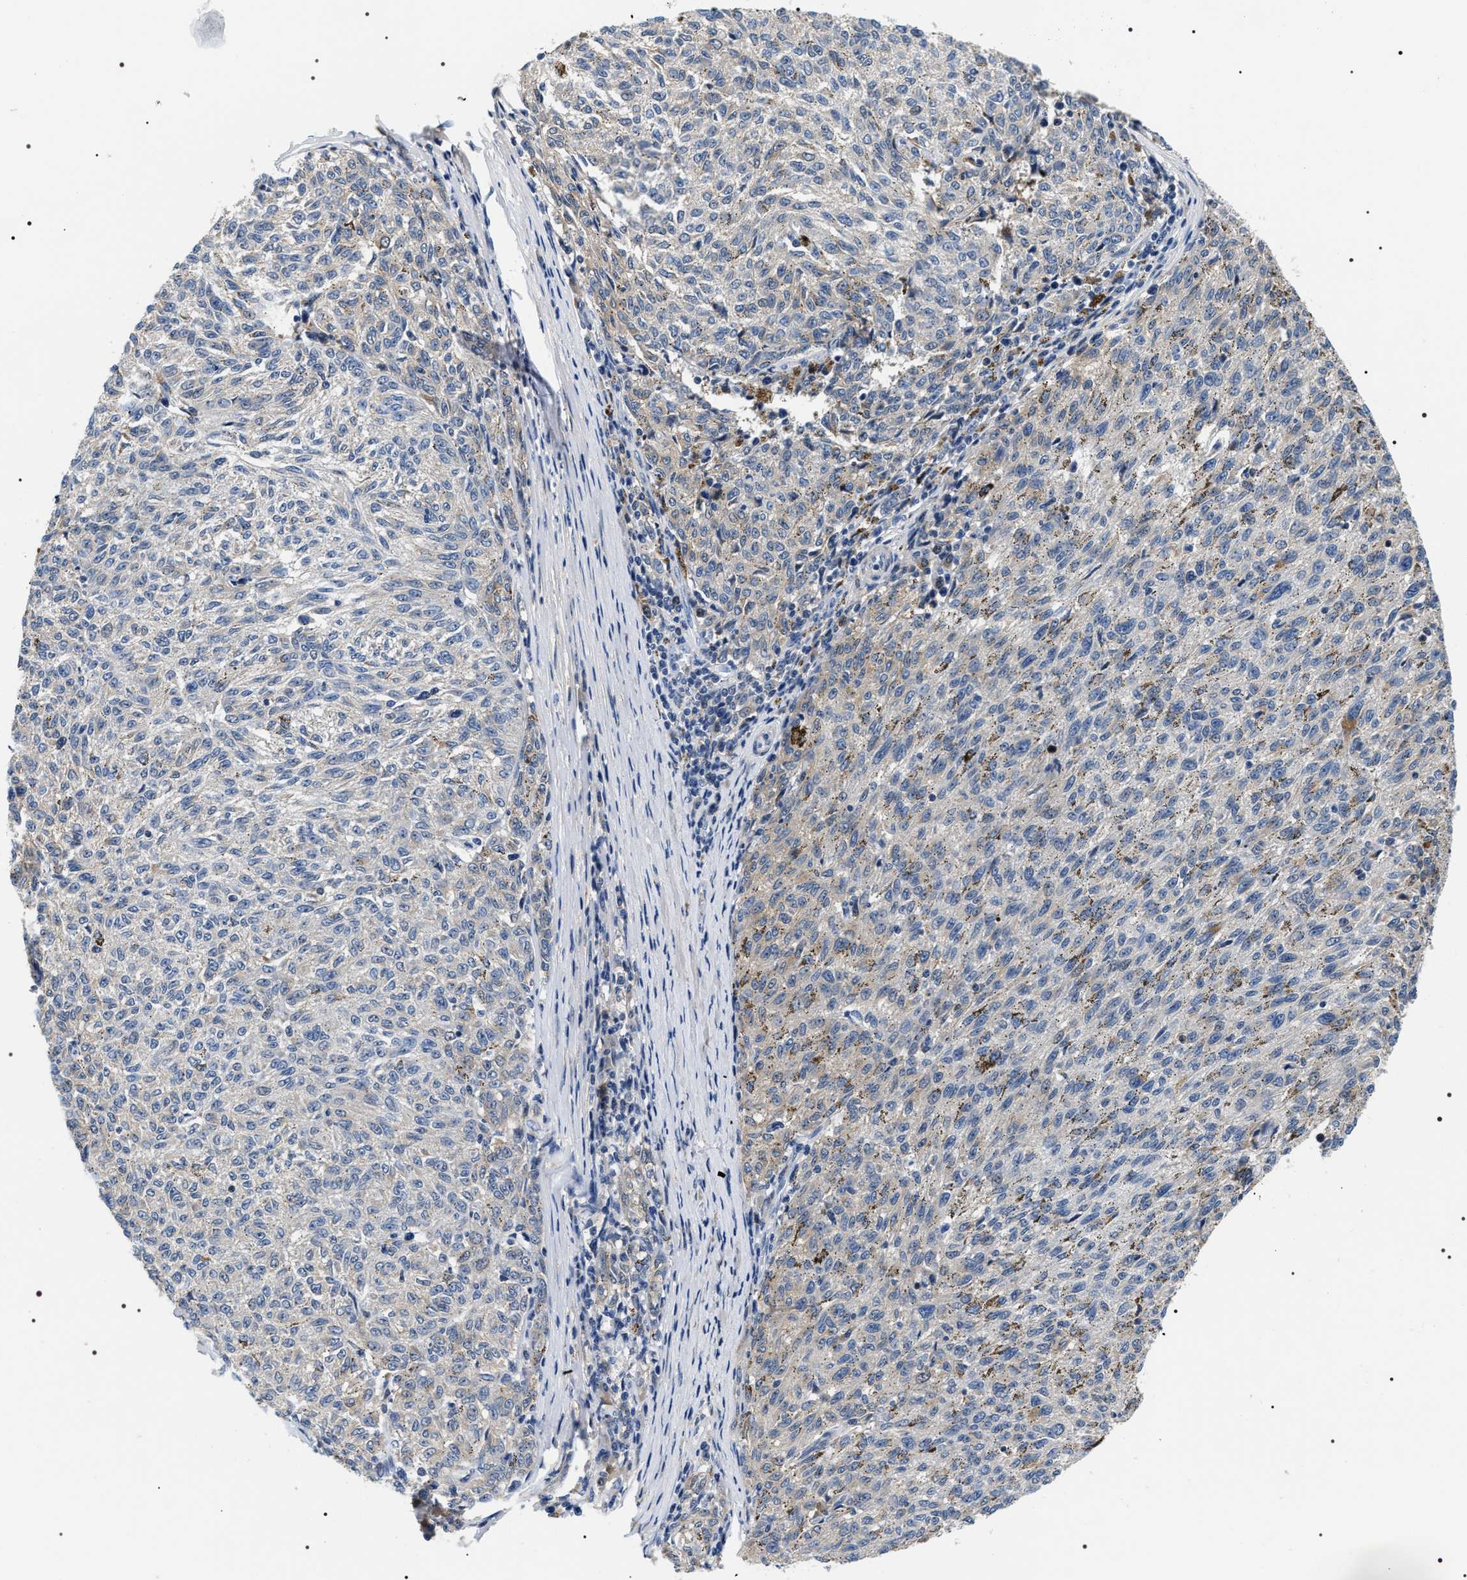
{"staining": {"intensity": "negative", "quantity": "none", "location": "none"}, "tissue": "melanoma", "cell_type": "Tumor cells", "image_type": "cancer", "snomed": [{"axis": "morphology", "description": "Malignant melanoma, NOS"}, {"axis": "topography", "description": "Skin"}], "caption": "Immunohistochemistry of melanoma reveals no expression in tumor cells.", "gene": "BAG2", "patient": {"sex": "female", "age": 72}}